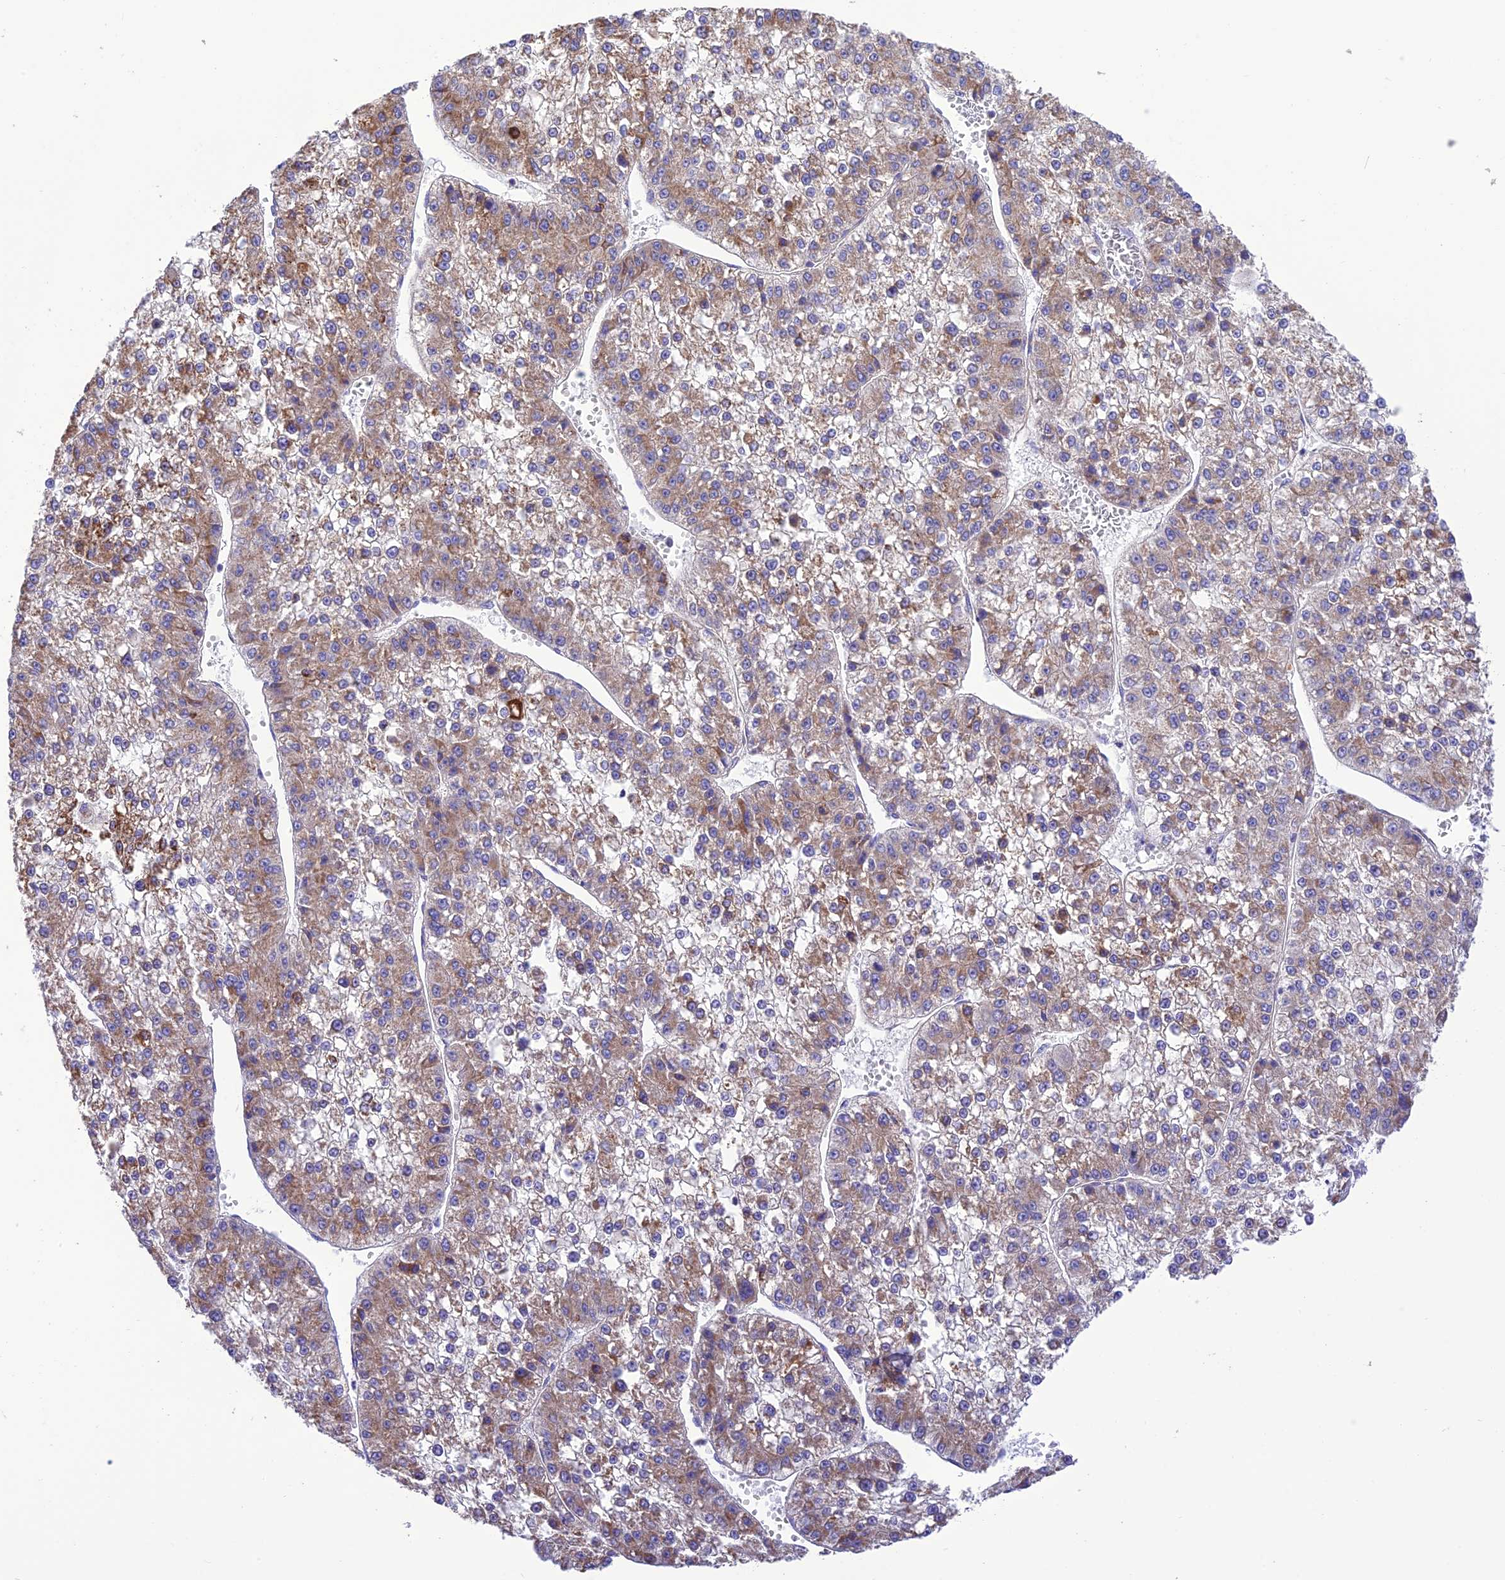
{"staining": {"intensity": "moderate", "quantity": "25%-75%", "location": "cytoplasmic/membranous"}, "tissue": "liver cancer", "cell_type": "Tumor cells", "image_type": "cancer", "snomed": [{"axis": "morphology", "description": "Carcinoma, Hepatocellular, NOS"}, {"axis": "topography", "description": "Liver"}], "caption": "Moderate cytoplasmic/membranous positivity is seen in approximately 25%-75% of tumor cells in liver cancer (hepatocellular carcinoma).", "gene": "MAP3K12", "patient": {"sex": "female", "age": 73}}